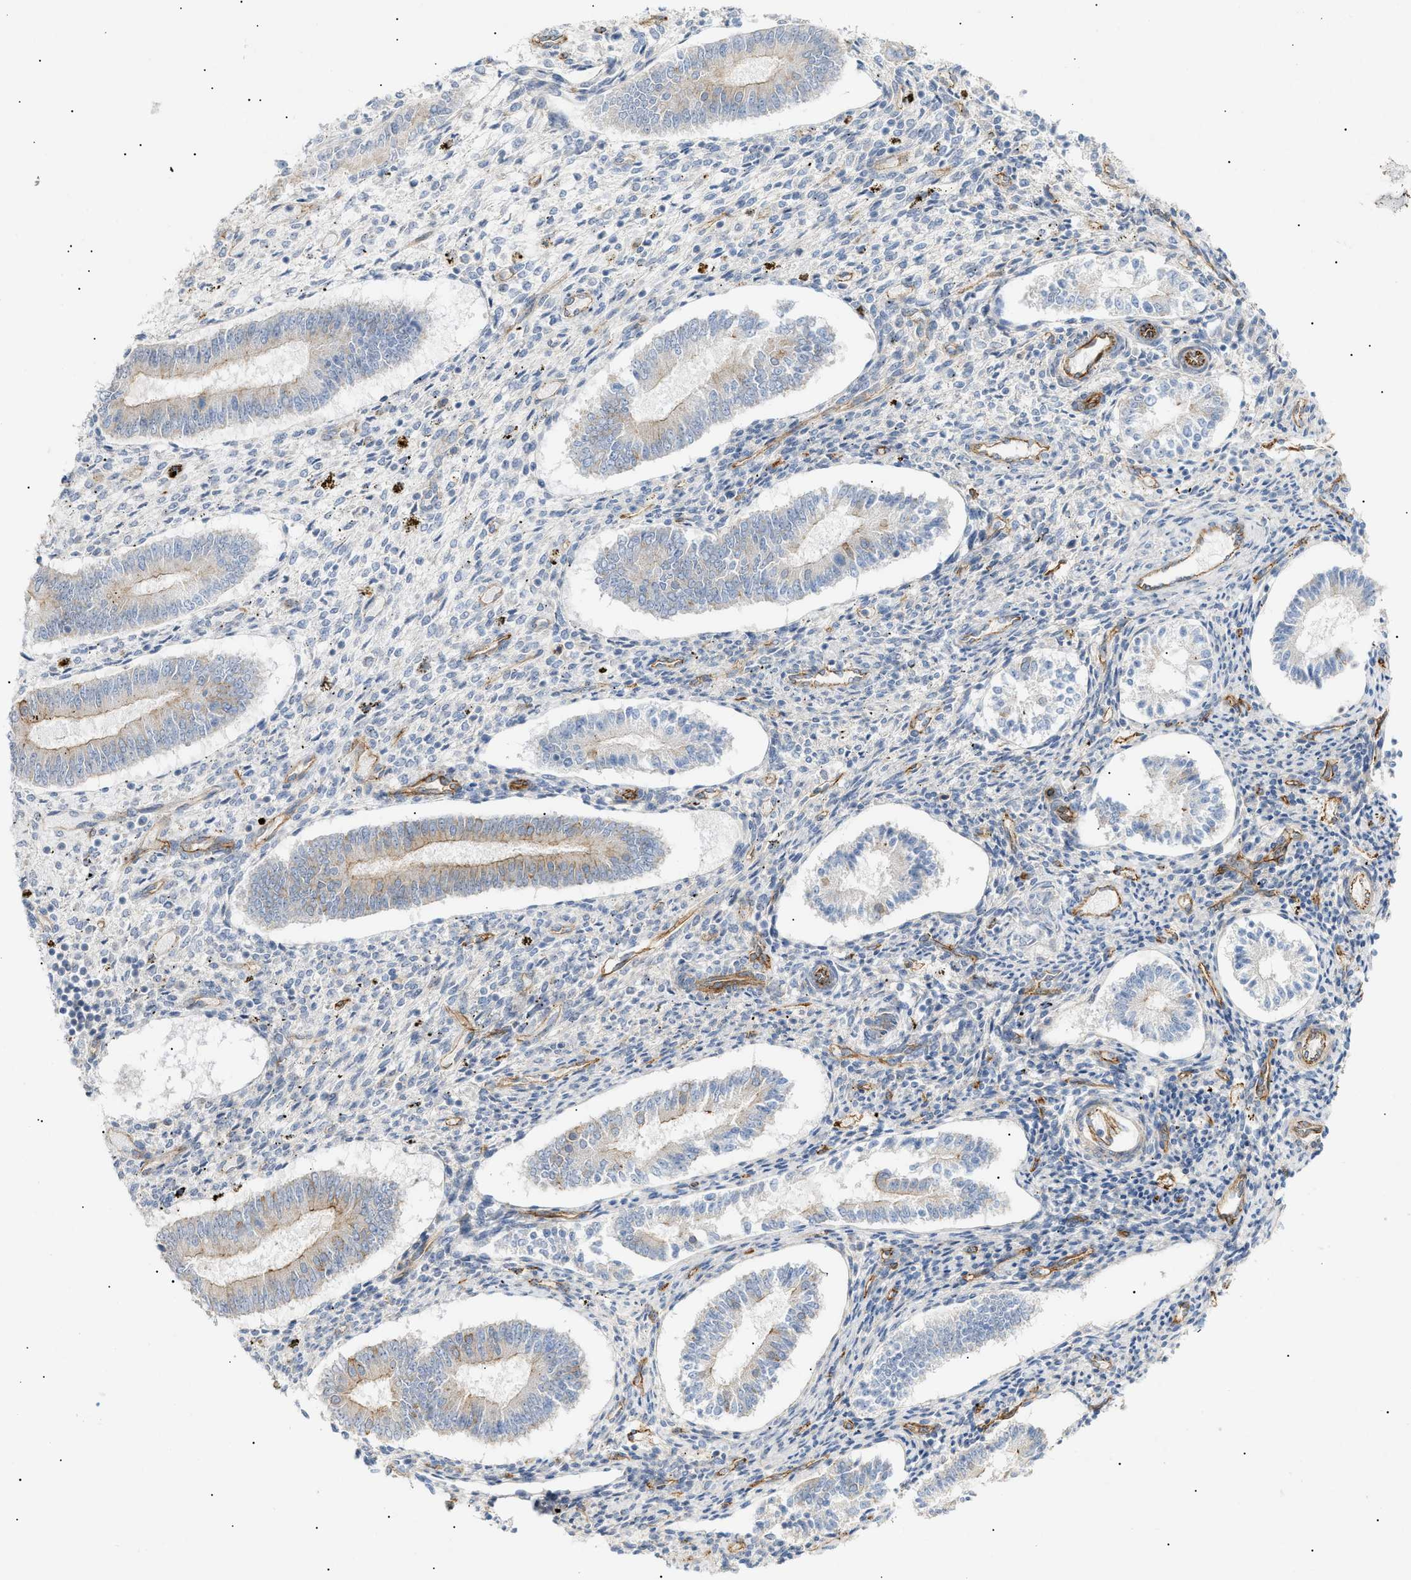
{"staining": {"intensity": "negative", "quantity": "none", "location": "none"}, "tissue": "endometrium", "cell_type": "Cells in endometrial stroma", "image_type": "normal", "snomed": [{"axis": "morphology", "description": "Normal tissue, NOS"}, {"axis": "topography", "description": "Endometrium"}], "caption": "A histopathology image of endometrium stained for a protein demonstrates no brown staining in cells in endometrial stroma.", "gene": "ZFHX2", "patient": {"sex": "female", "age": 42}}